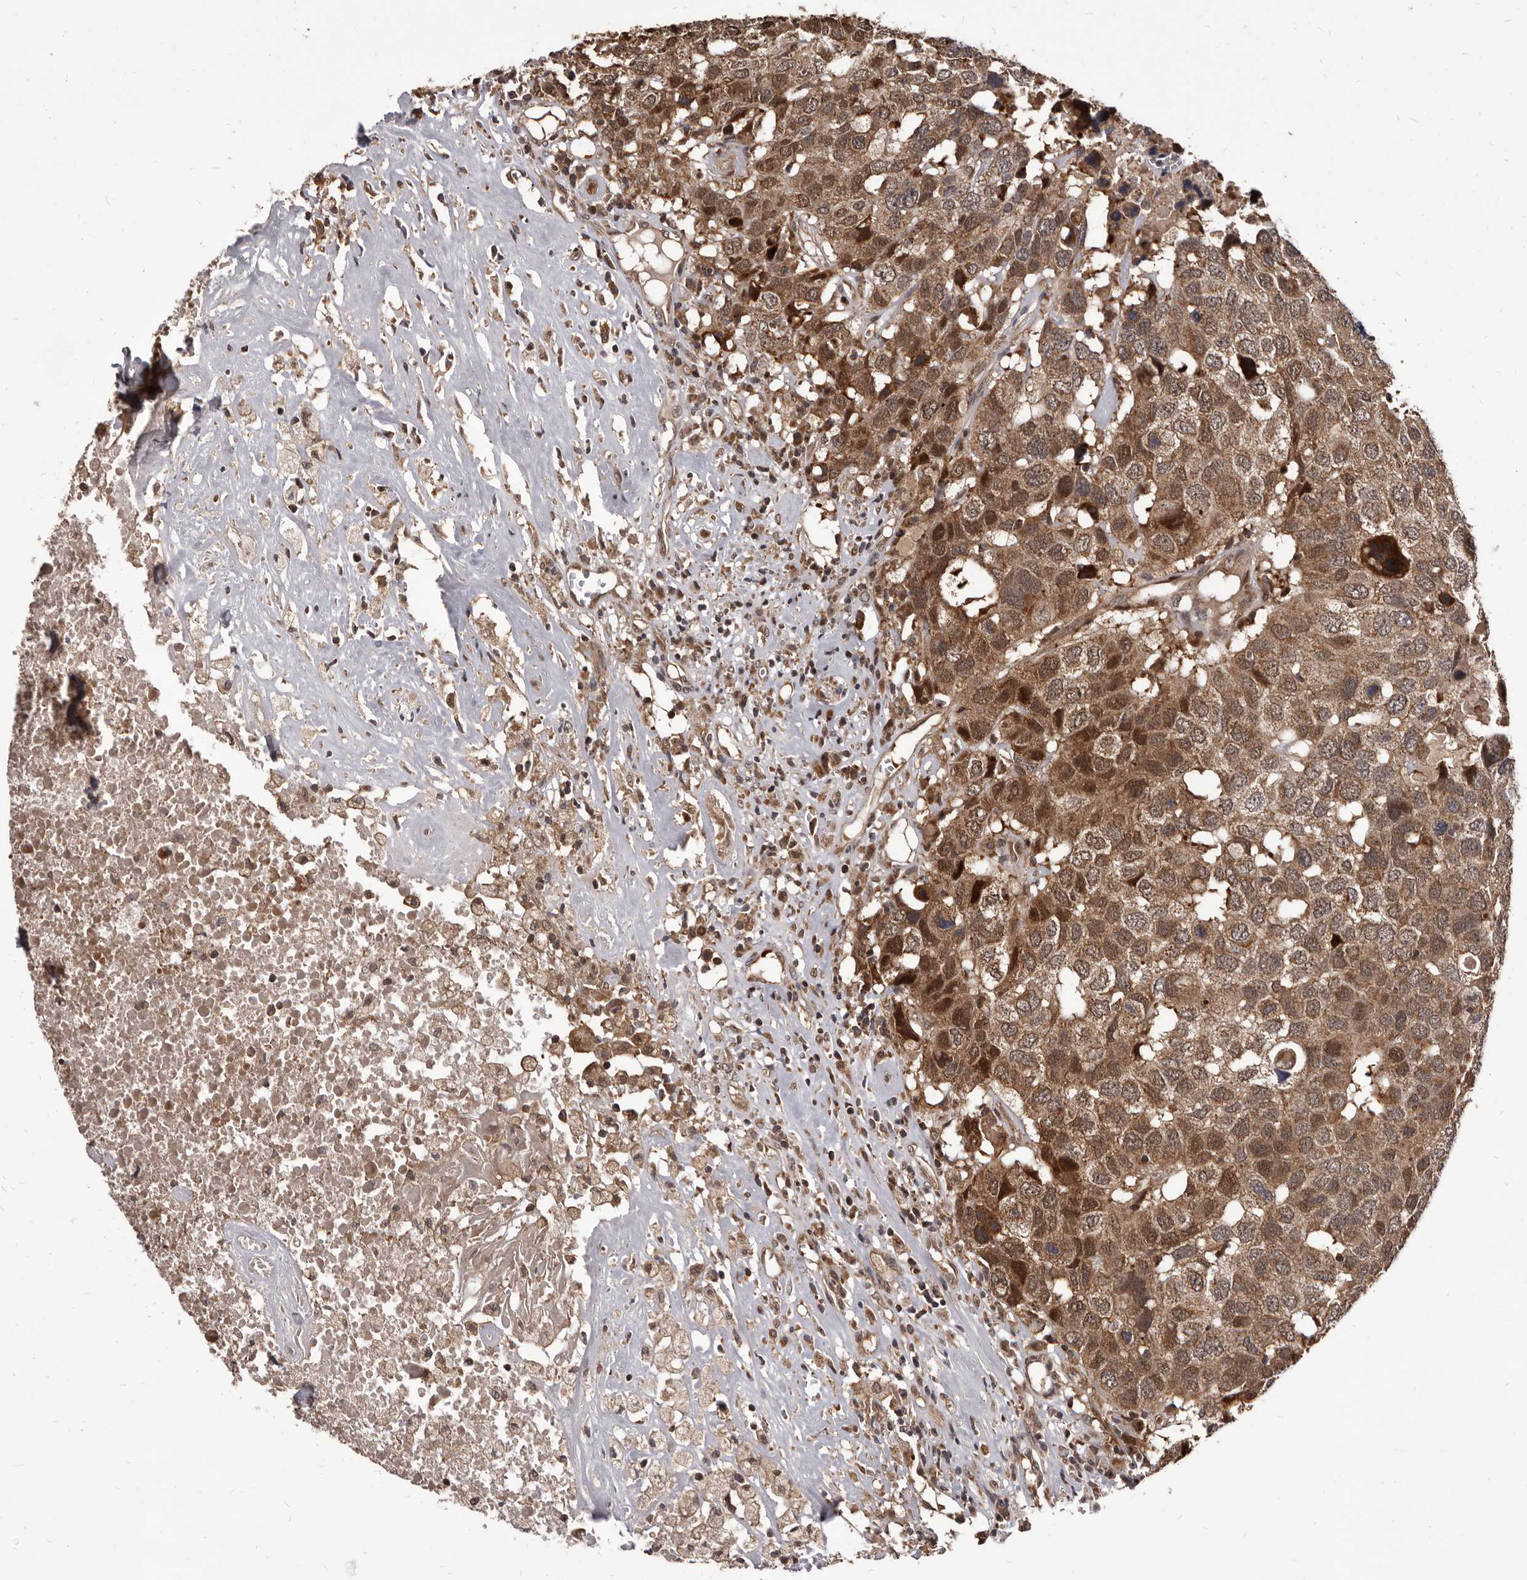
{"staining": {"intensity": "moderate", "quantity": ">75%", "location": "cytoplasmic/membranous"}, "tissue": "head and neck cancer", "cell_type": "Tumor cells", "image_type": "cancer", "snomed": [{"axis": "morphology", "description": "Squamous cell carcinoma, NOS"}, {"axis": "topography", "description": "Head-Neck"}], "caption": "Immunohistochemistry (IHC) histopathology image of human head and neck cancer (squamous cell carcinoma) stained for a protein (brown), which displays medium levels of moderate cytoplasmic/membranous expression in approximately >75% of tumor cells.", "gene": "MAP3K14", "patient": {"sex": "male", "age": 66}}